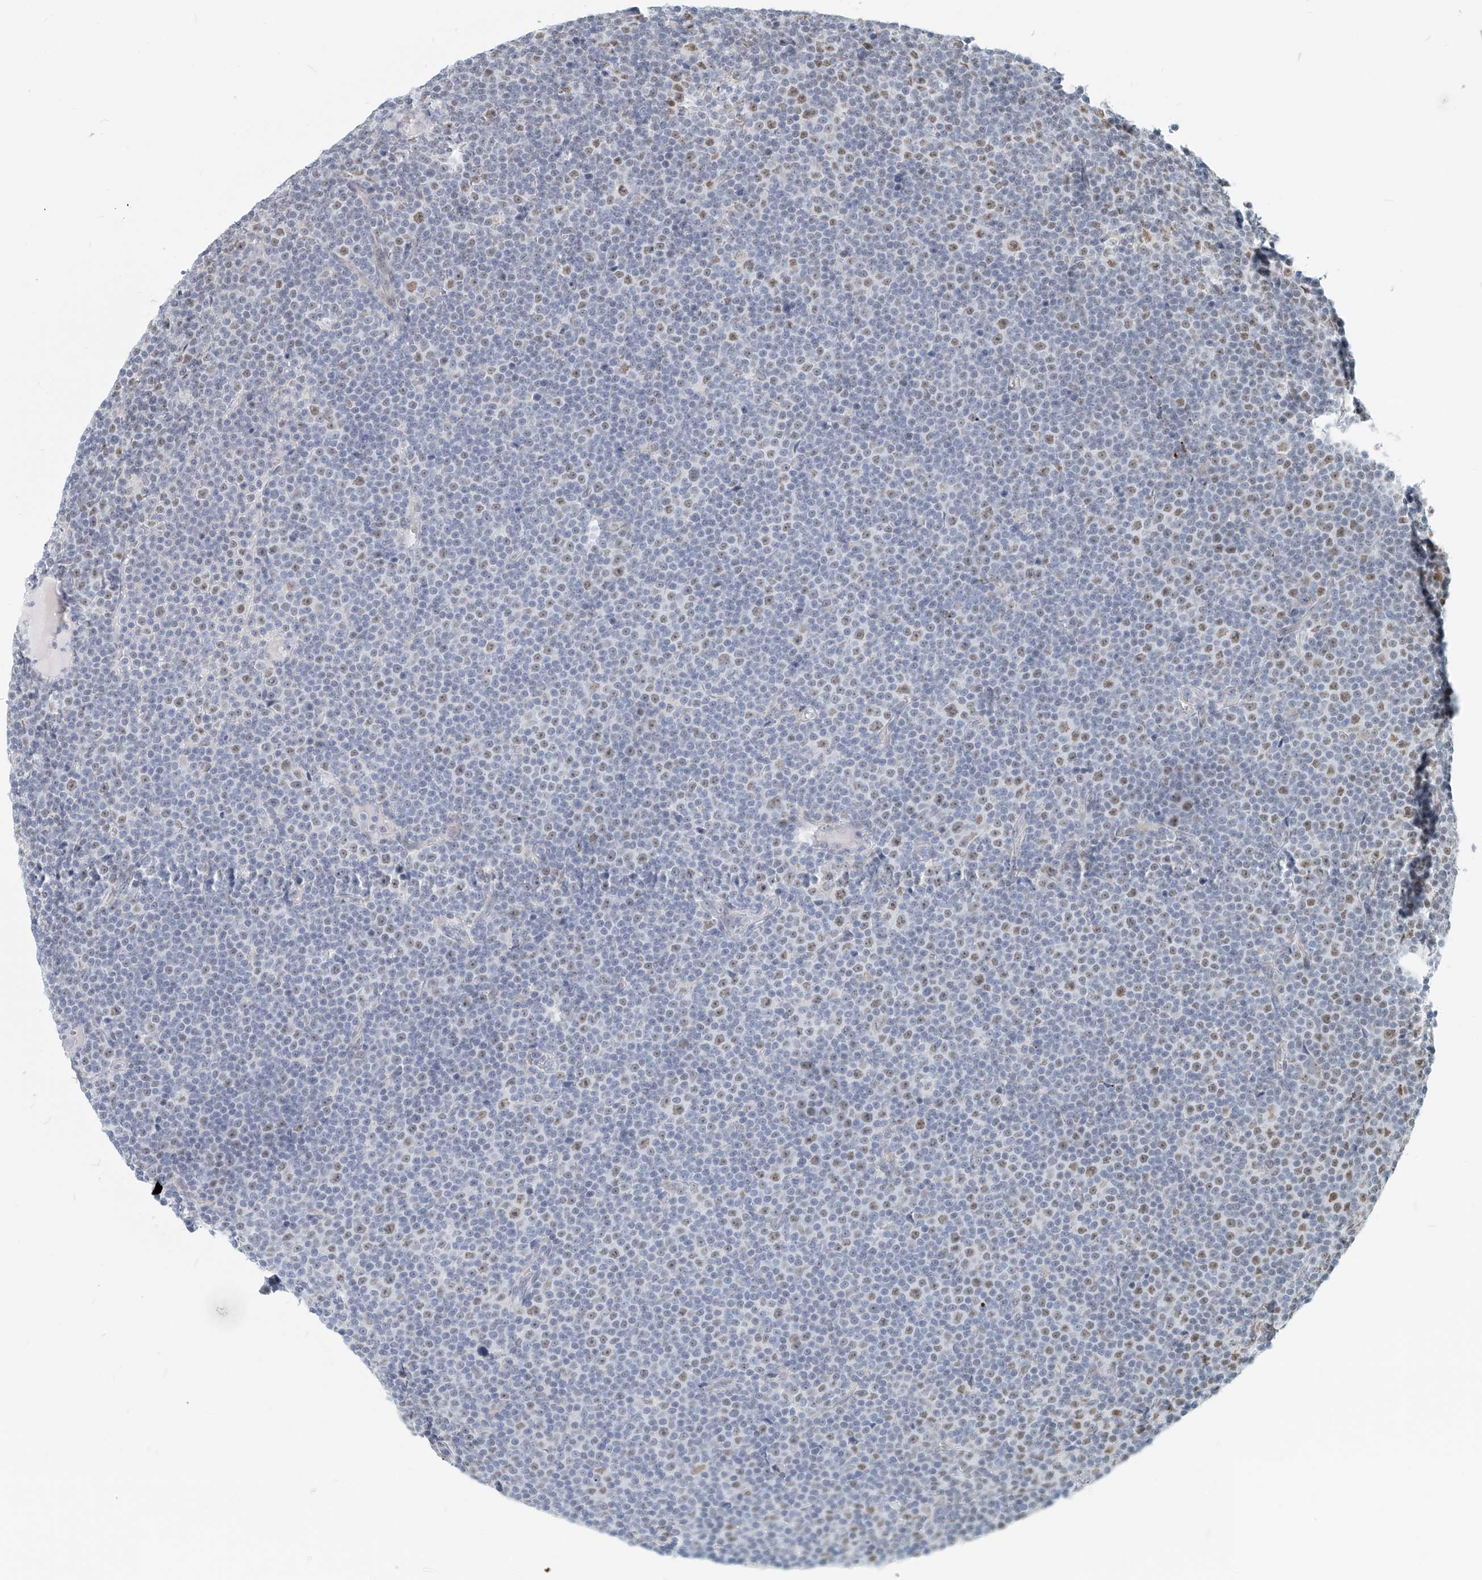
{"staining": {"intensity": "weak", "quantity": "25%-75%", "location": "nuclear"}, "tissue": "lymphoma", "cell_type": "Tumor cells", "image_type": "cancer", "snomed": [{"axis": "morphology", "description": "Malignant lymphoma, non-Hodgkin's type, Low grade"}, {"axis": "topography", "description": "Lymph node"}], "caption": "IHC staining of low-grade malignant lymphoma, non-Hodgkin's type, which reveals low levels of weak nuclear staining in approximately 25%-75% of tumor cells indicating weak nuclear protein positivity. The staining was performed using DAB (3,3'-diaminobenzidine) (brown) for protein detection and nuclei were counterstained in hematoxylin (blue).", "gene": "SASH1", "patient": {"sex": "female", "age": 67}}